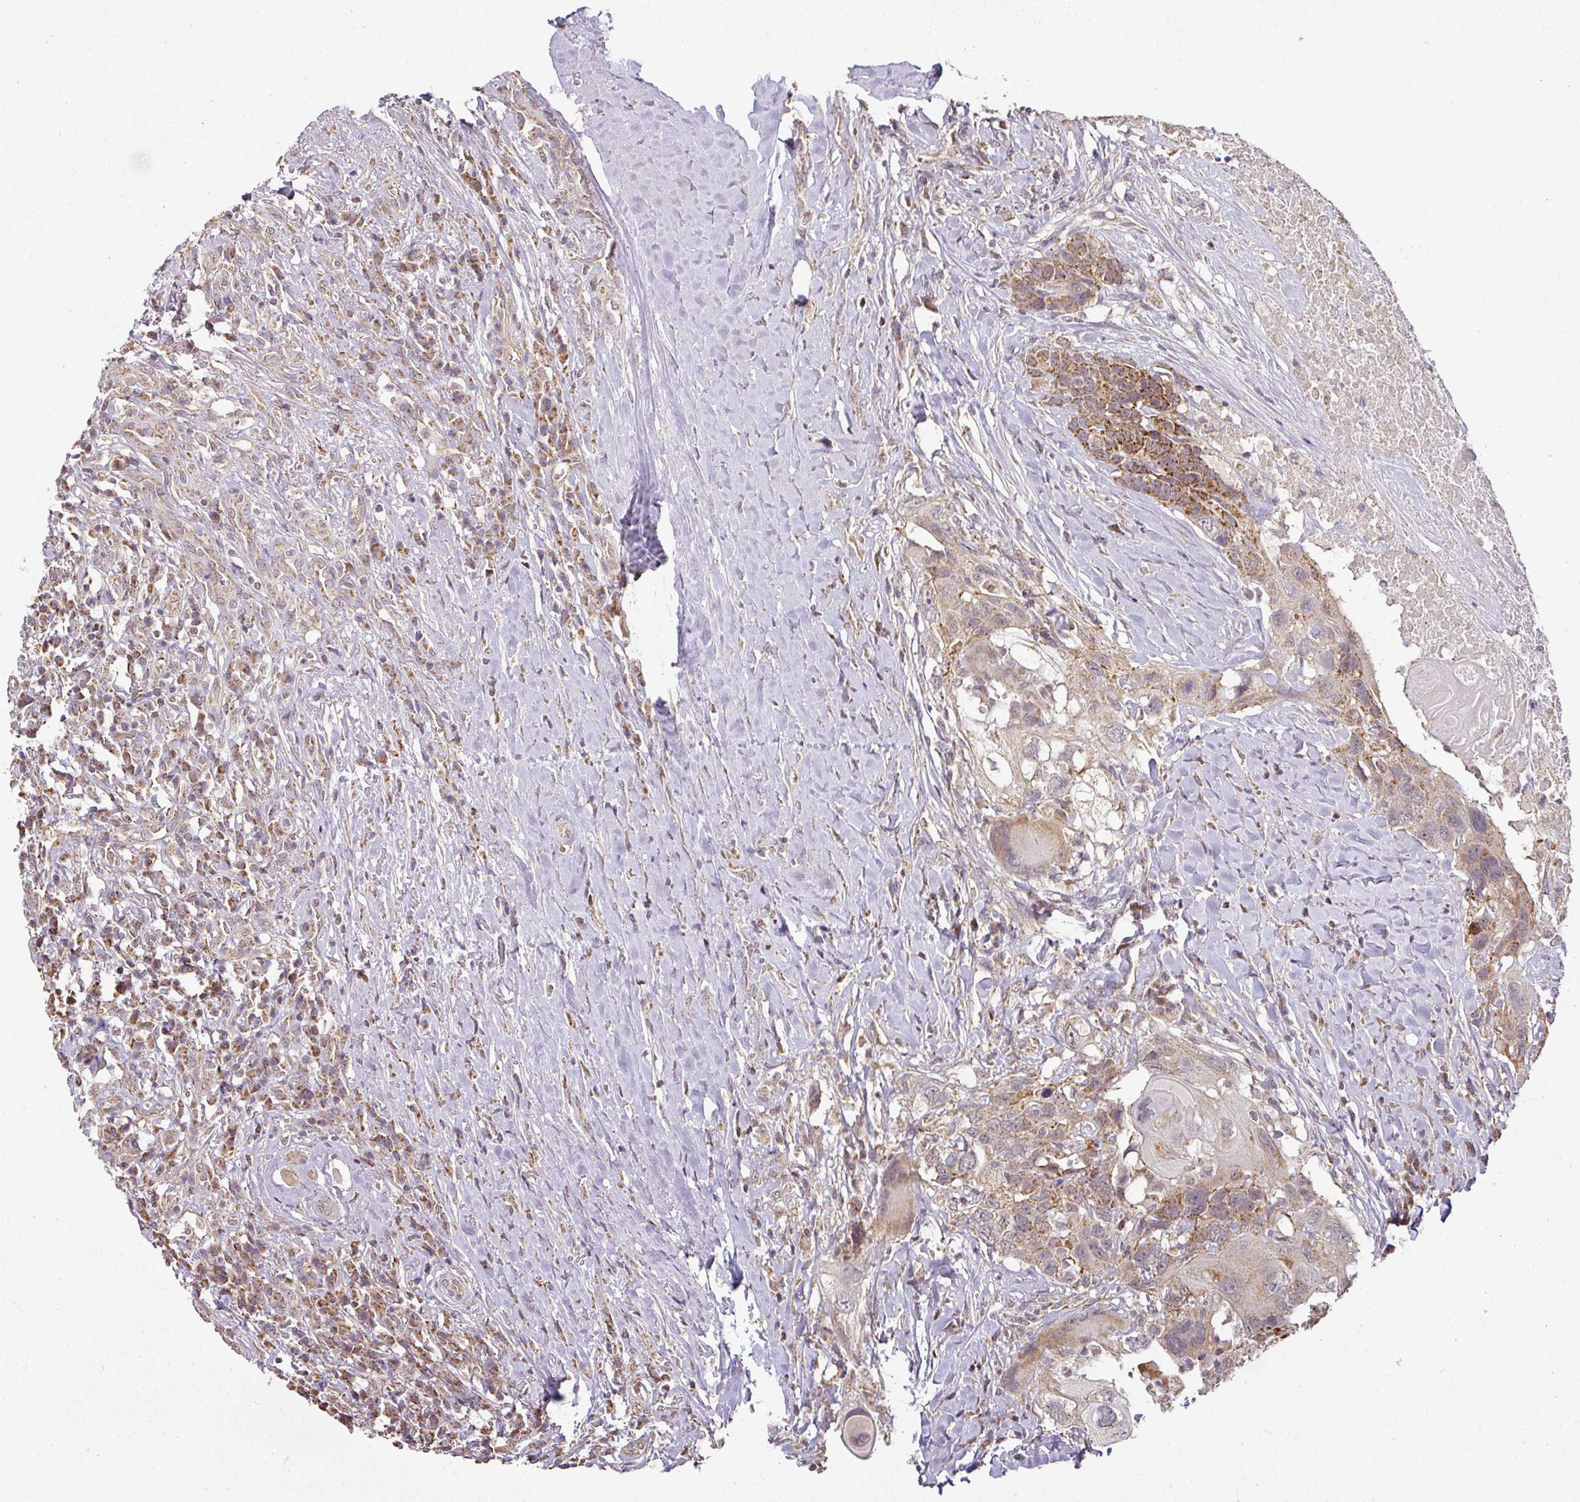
{"staining": {"intensity": "moderate", "quantity": ">75%", "location": "cytoplasmic/membranous"}, "tissue": "head and neck cancer", "cell_type": "Tumor cells", "image_type": "cancer", "snomed": [{"axis": "morphology", "description": "Squamous cell carcinoma, NOS"}, {"axis": "topography", "description": "Head-Neck"}], "caption": "Protein expression analysis of head and neck squamous cell carcinoma demonstrates moderate cytoplasmic/membranous expression in approximately >75% of tumor cells.", "gene": "MYOM2", "patient": {"sex": "male", "age": 66}}